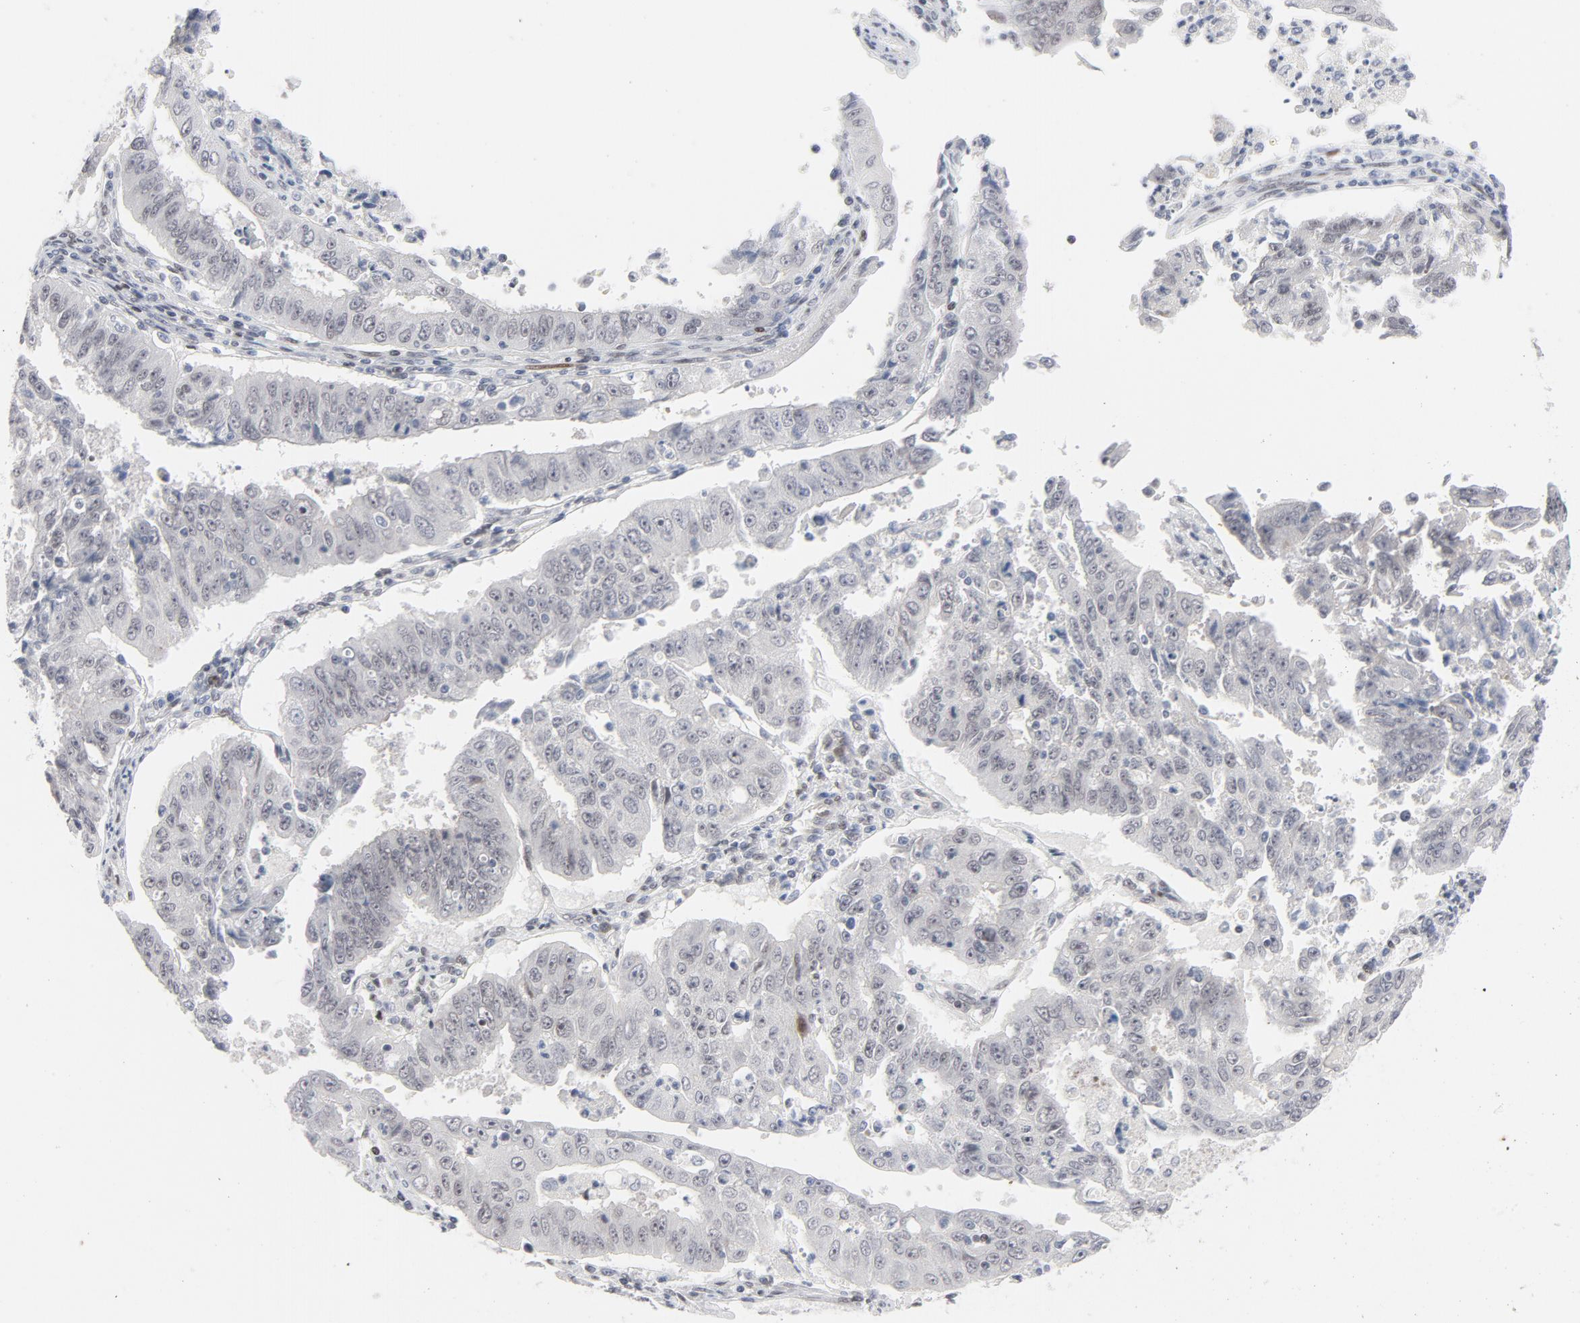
{"staining": {"intensity": "weak", "quantity": "<25%", "location": "nuclear"}, "tissue": "endometrial cancer", "cell_type": "Tumor cells", "image_type": "cancer", "snomed": [{"axis": "morphology", "description": "Adenocarcinoma, NOS"}, {"axis": "topography", "description": "Endometrium"}], "caption": "This photomicrograph is of endometrial cancer stained with immunohistochemistry to label a protein in brown with the nuclei are counter-stained blue. There is no expression in tumor cells.", "gene": "NFIC", "patient": {"sex": "female", "age": 42}}